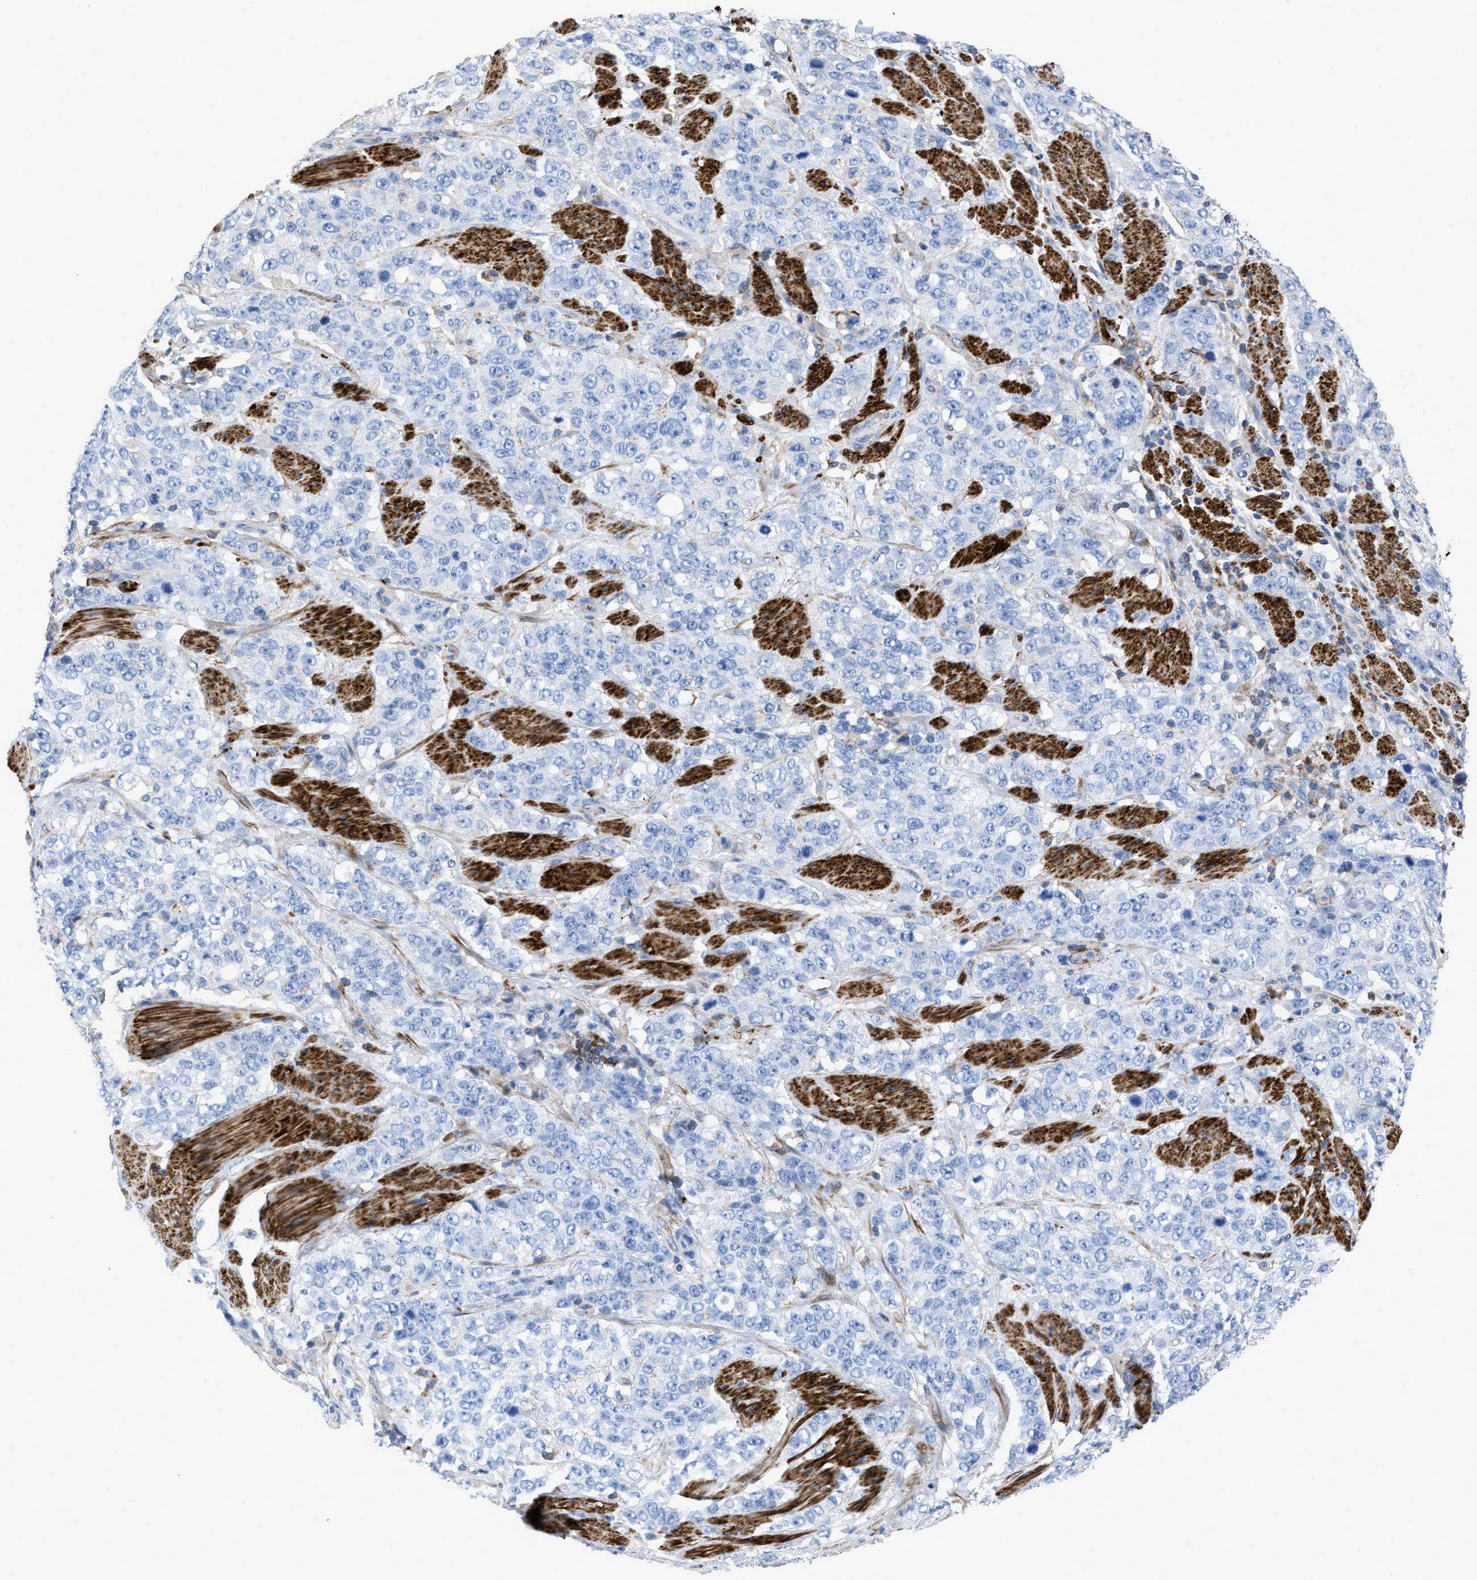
{"staining": {"intensity": "negative", "quantity": "none", "location": "none"}, "tissue": "stomach cancer", "cell_type": "Tumor cells", "image_type": "cancer", "snomed": [{"axis": "morphology", "description": "Adenocarcinoma, NOS"}, {"axis": "topography", "description": "Stomach"}], "caption": "Adenocarcinoma (stomach) was stained to show a protein in brown. There is no significant positivity in tumor cells.", "gene": "PRMT2", "patient": {"sex": "male", "age": 48}}